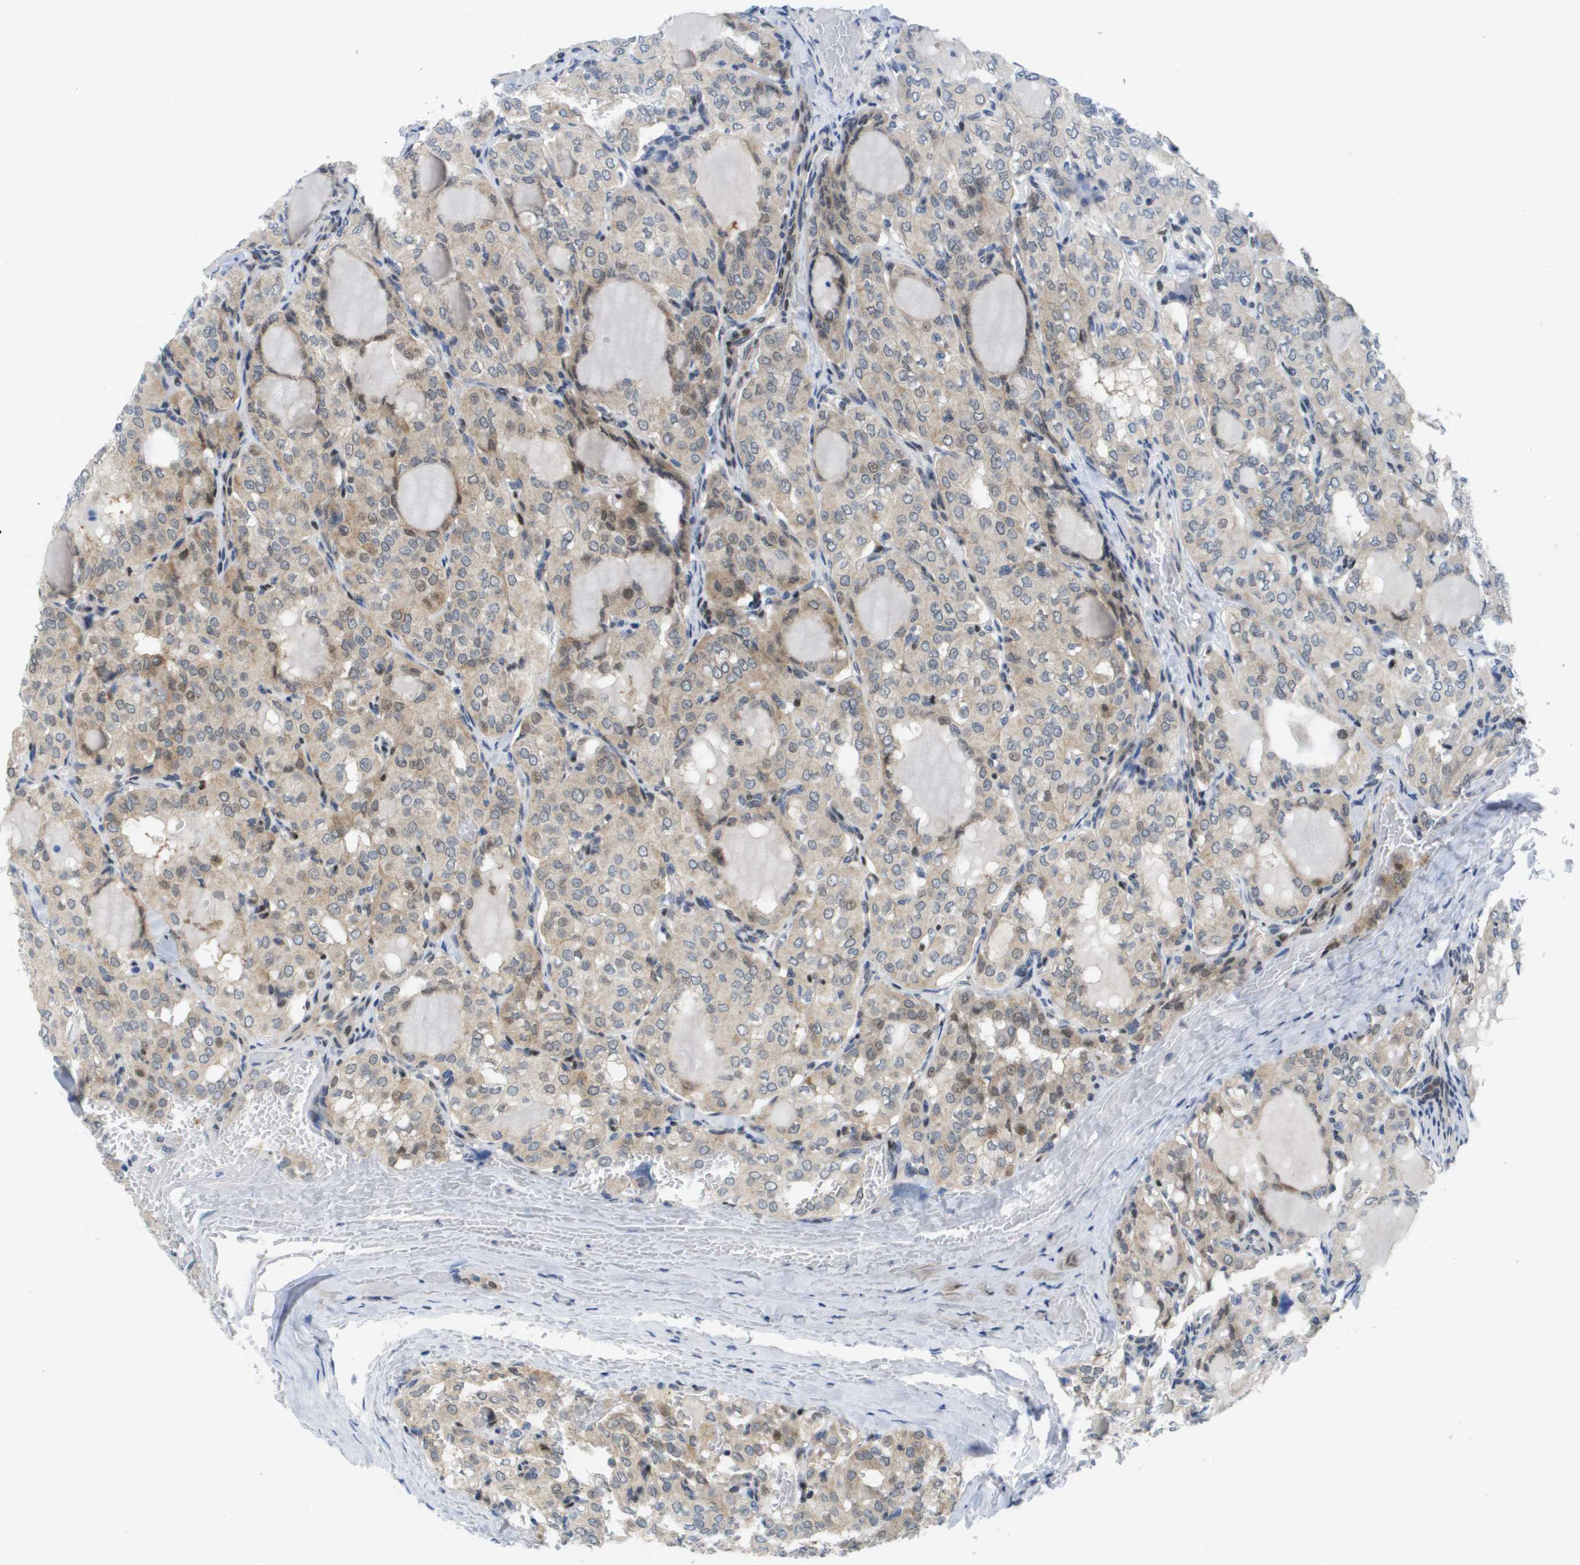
{"staining": {"intensity": "weak", "quantity": "25%-75%", "location": "cytoplasmic/membranous,nuclear"}, "tissue": "thyroid cancer", "cell_type": "Tumor cells", "image_type": "cancer", "snomed": [{"axis": "morphology", "description": "Papillary adenocarcinoma, NOS"}, {"axis": "topography", "description": "Thyroid gland"}], "caption": "This histopathology image demonstrates thyroid cancer (papillary adenocarcinoma) stained with immunohistochemistry (IHC) to label a protein in brown. The cytoplasmic/membranous and nuclear of tumor cells show weak positivity for the protein. Nuclei are counter-stained blue.", "gene": "FKBP4", "patient": {"sex": "male", "age": 20}}